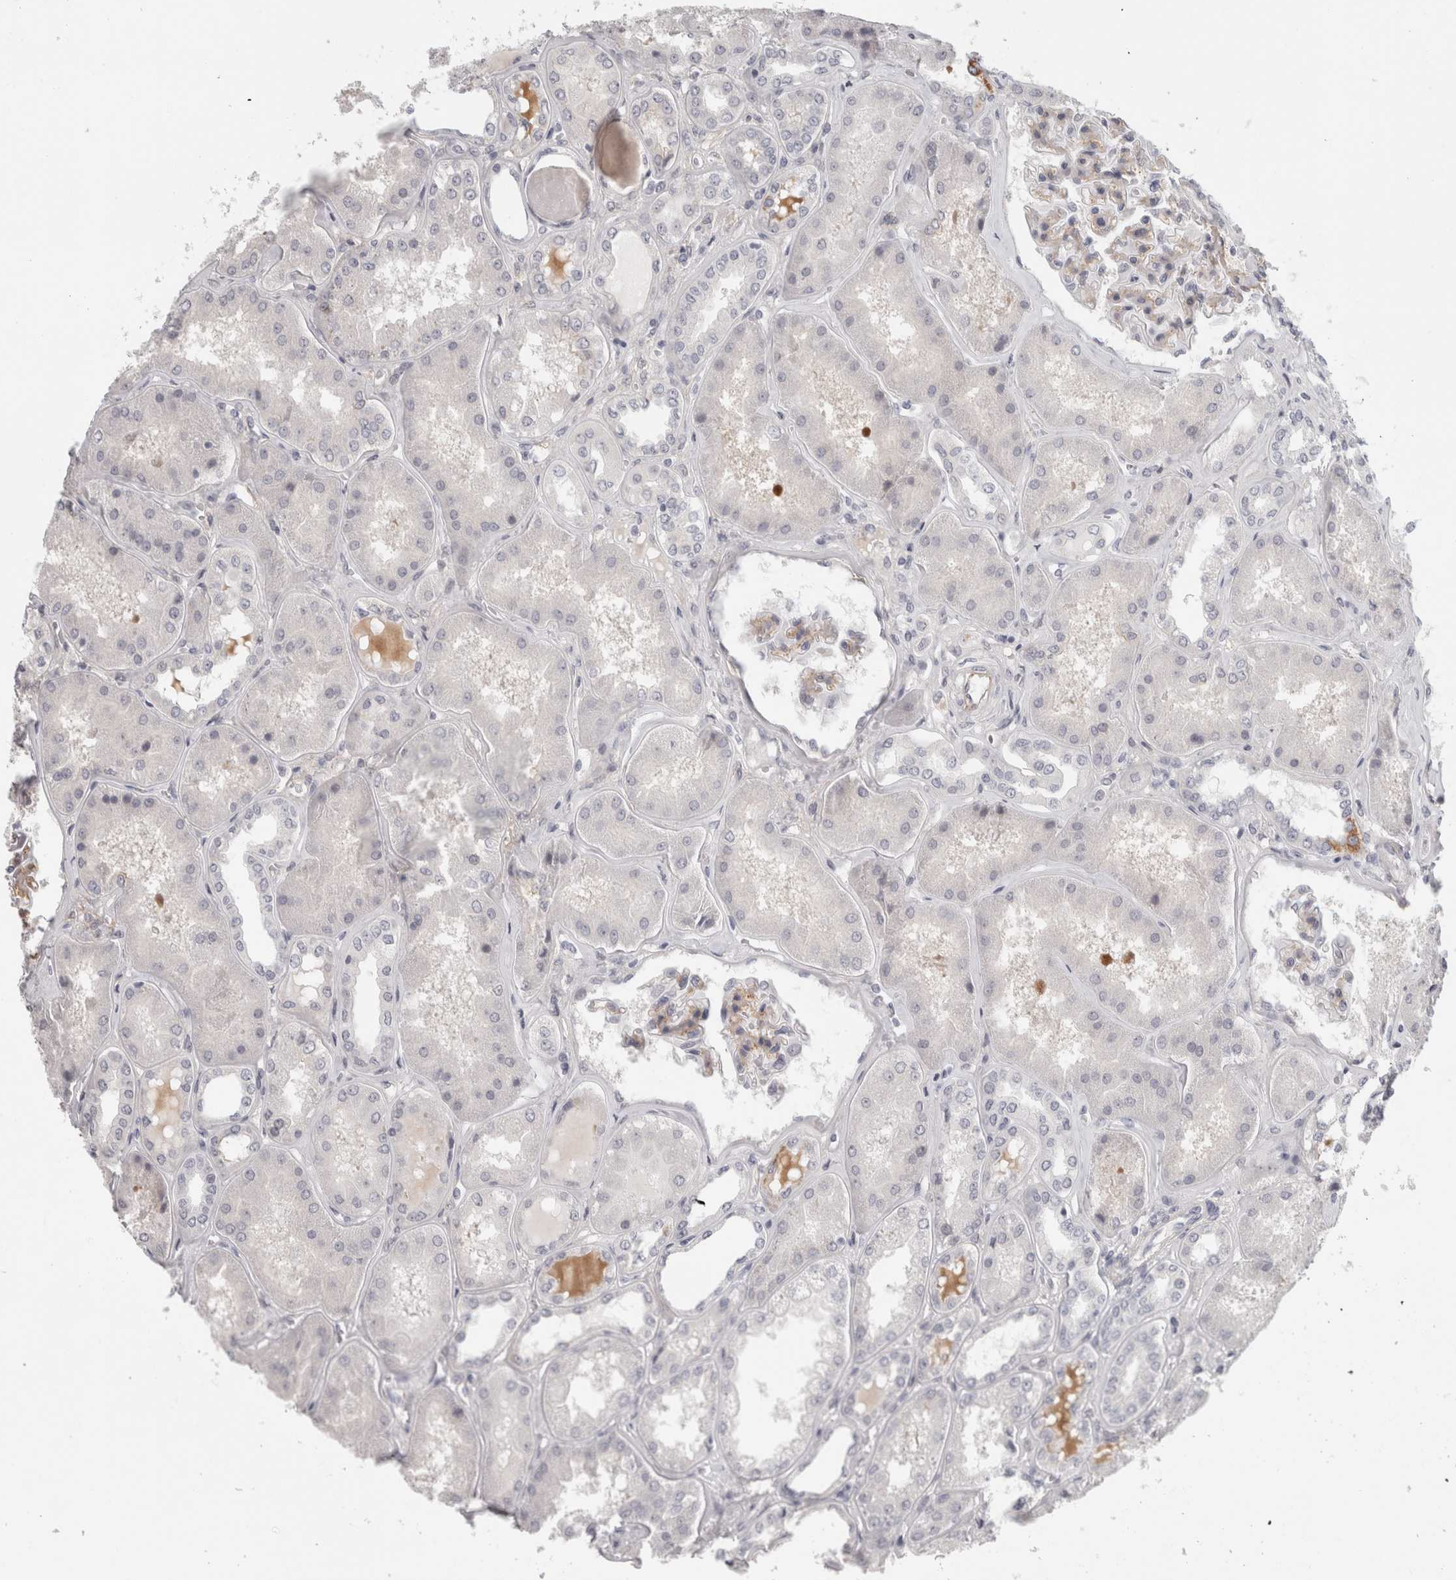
{"staining": {"intensity": "moderate", "quantity": "25%-75%", "location": "cytoplasmic/membranous"}, "tissue": "kidney", "cell_type": "Cells in glomeruli", "image_type": "normal", "snomed": [{"axis": "morphology", "description": "Normal tissue, NOS"}, {"axis": "topography", "description": "Kidney"}], "caption": "Moderate cytoplasmic/membranous protein positivity is appreciated in approximately 25%-75% of cells in glomeruli in kidney.", "gene": "FBLIM1", "patient": {"sex": "female", "age": 56}}